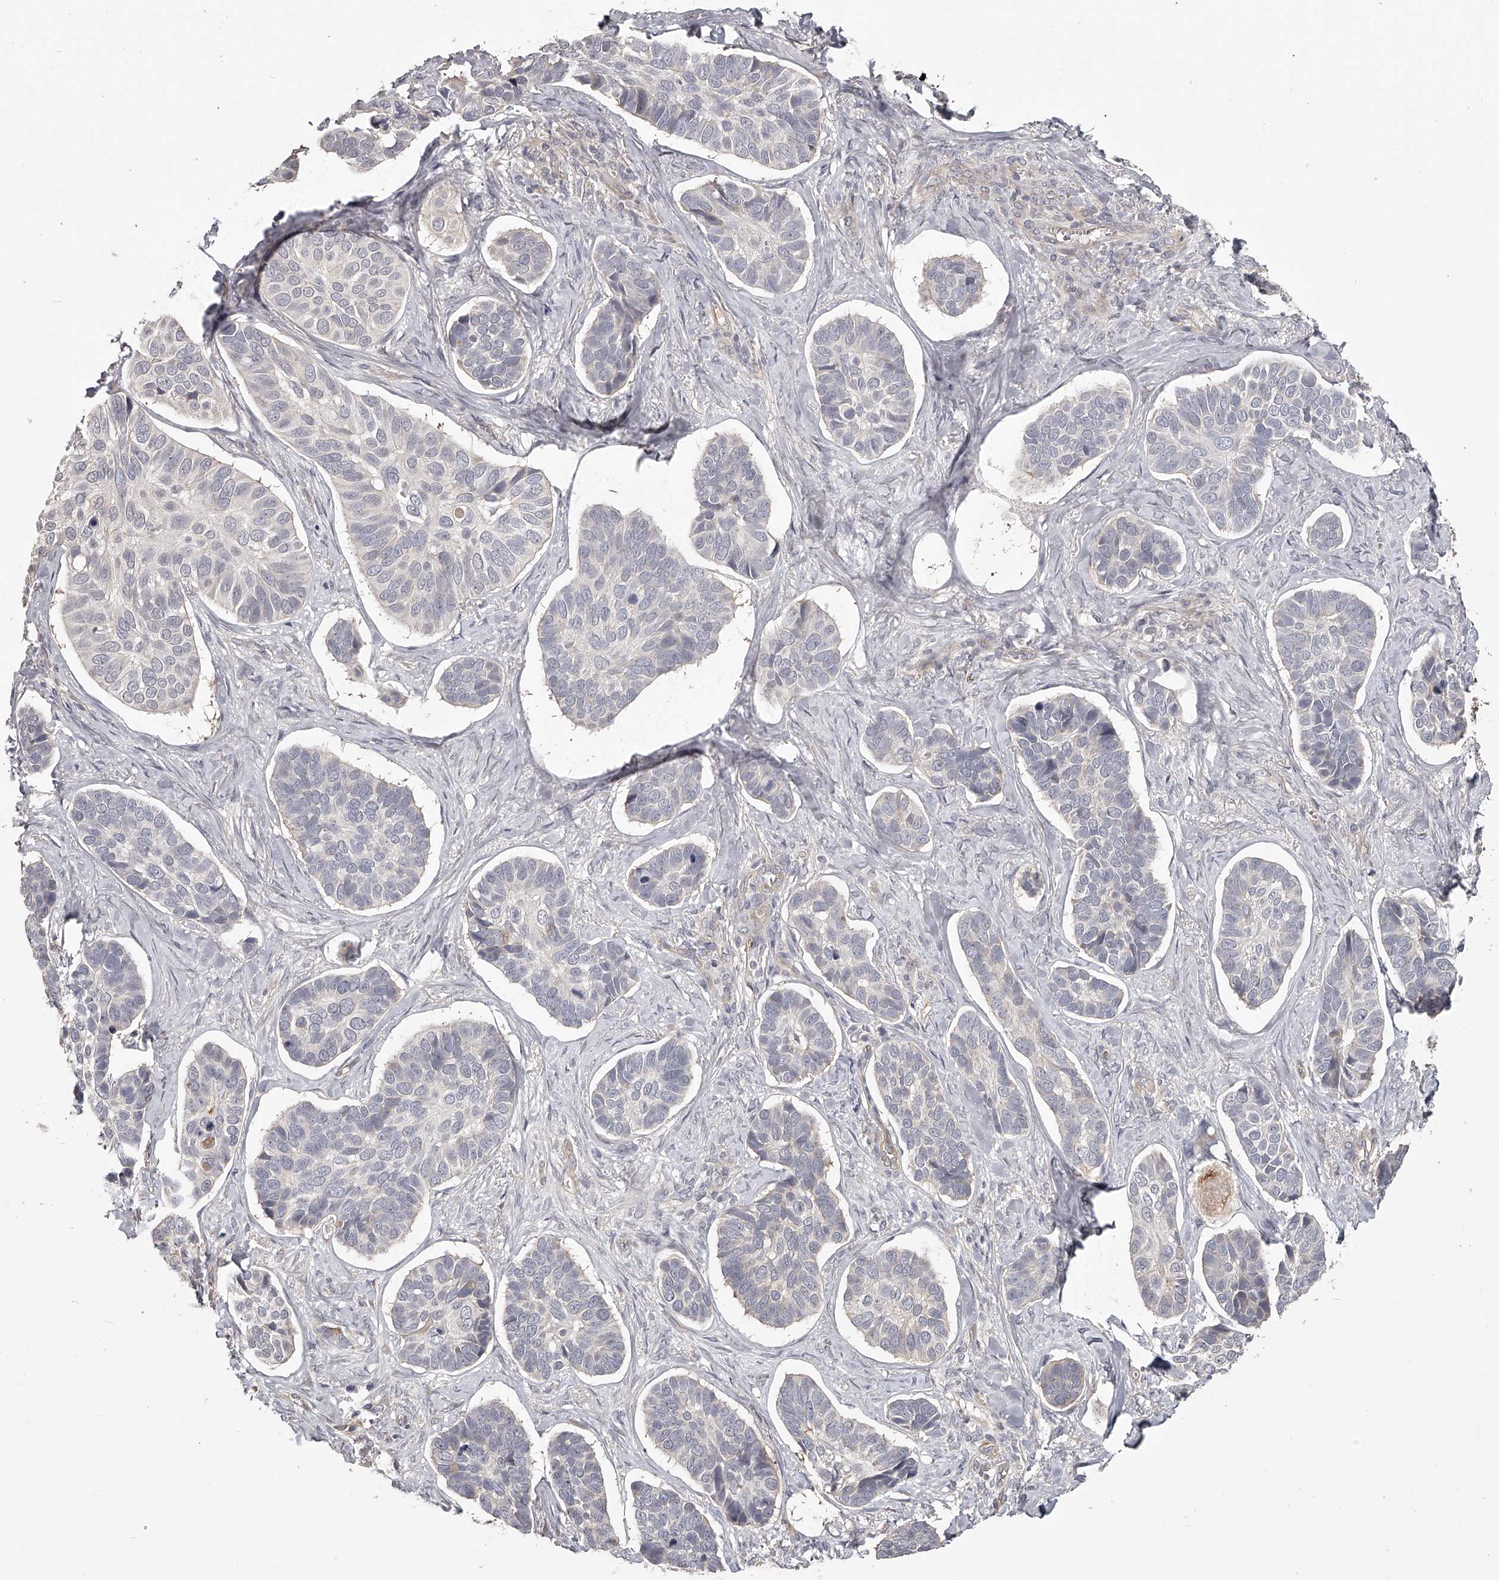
{"staining": {"intensity": "negative", "quantity": "none", "location": "none"}, "tissue": "skin cancer", "cell_type": "Tumor cells", "image_type": "cancer", "snomed": [{"axis": "morphology", "description": "Basal cell carcinoma"}, {"axis": "topography", "description": "Skin"}], "caption": "The histopathology image displays no significant positivity in tumor cells of basal cell carcinoma (skin). Brightfield microscopy of IHC stained with DAB (3,3'-diaminobenzidine) (brown) and hematoxylin (blue), captured at high magnification.", "gene": "ZNF582", "patient": {"sex": "male", "age": 62}}